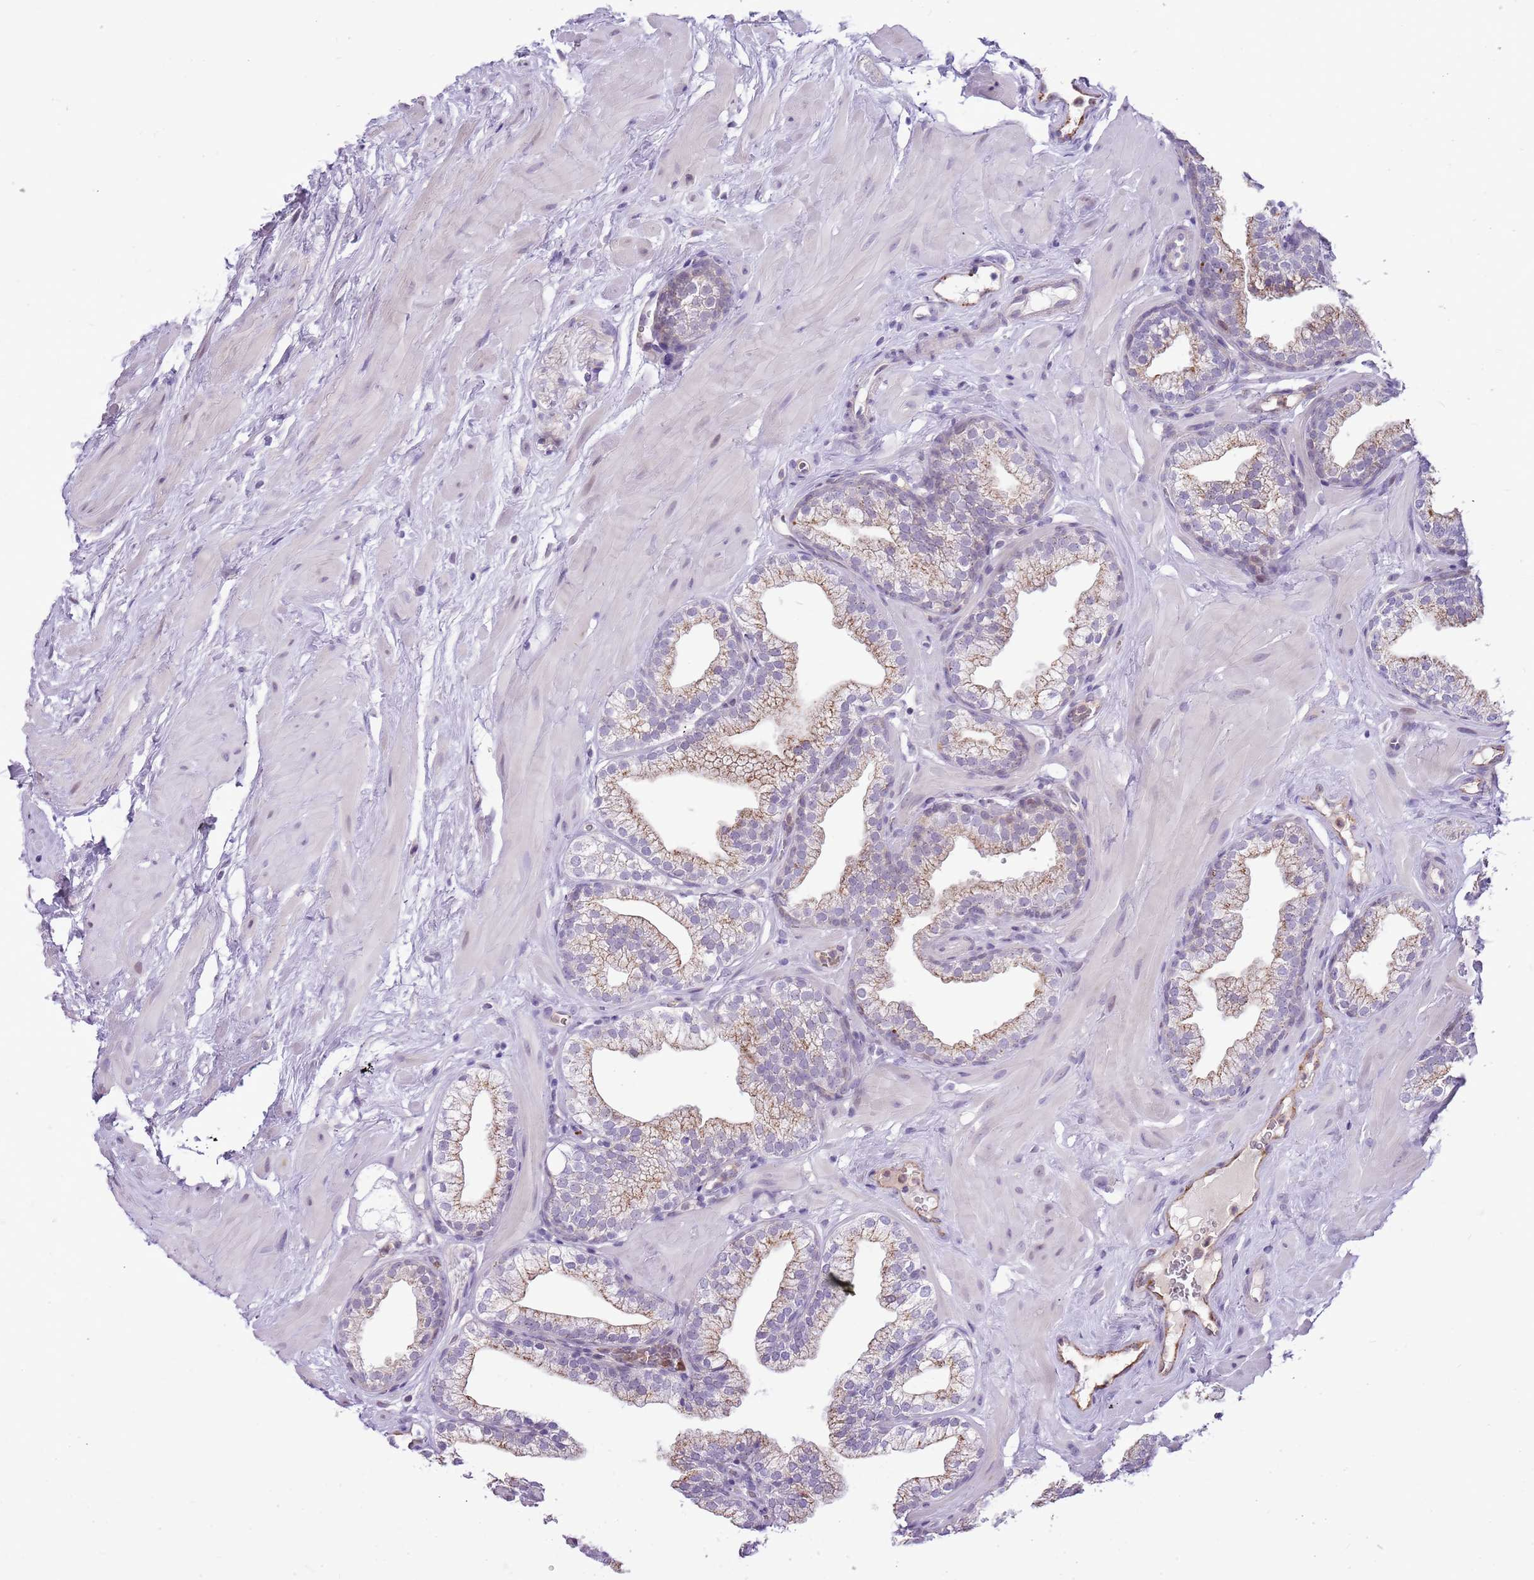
{"staining": {"intensity": "moderate", "quantity": "25%-75%", "location": "cytoplasmic/membranous"}, "tissue": "prostate", "cell_type": "Glandular cells", "image_type": "normal", "snomed": [{"axis": "morphology", "description": "Normal tissue, NOS"}, {"axis": "morphology", "description": "Urothelial carcinoma, Low grade"}, {"axis": "topography", "description": "Urinary bladder"}, {"axis": "topography", "description": "Prostate"}], "caption": "Normal prostate was stained to show a protein in brown. There is medium levels of moderate cytoplasmic/membranous staining in approximately 25%-75% of glandular cells. The protein of interest is shown in brown color, while the nuclei are stained blue.", "gene": "PCNX1", "patient": {"sex": "male", "age": 60}}